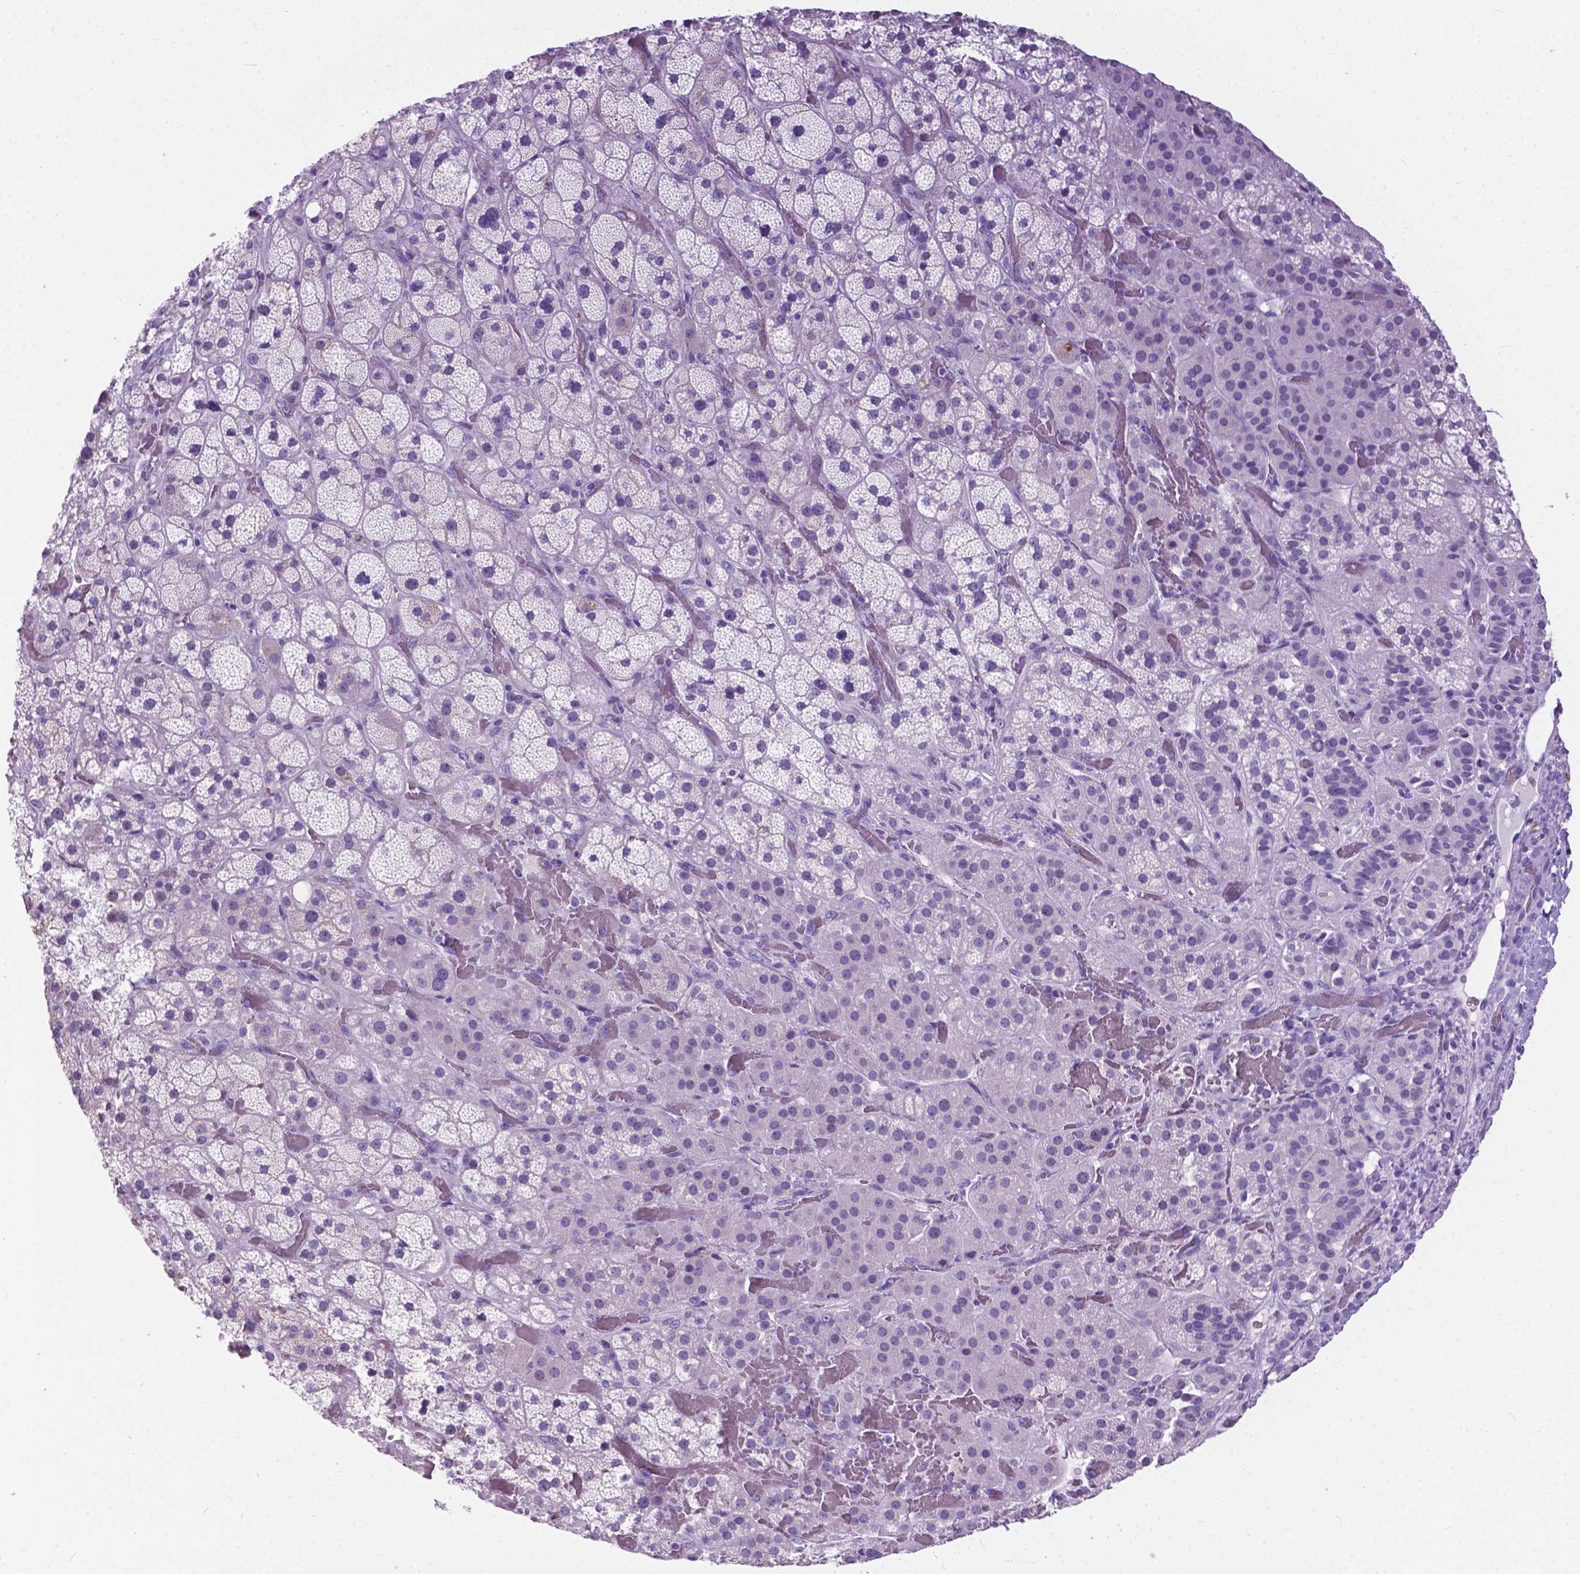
{"staining": {"intensity": "negative", "quantity": "none", "location": "none"}, "tissue": "adrenal gland", "cell_type": "Glandular cells", "image_type": "normal", "snomed": [{"axis": "morphology", "description": "Normal tissue, NOS"}, {"axis": "topography", "description": "Adrenal gland"}], "caption": "This is a image of IHC staining of normal adrenal gland, which shows no expression in glandular cells.", "gene": "ARMS2", "patient": {"sex": "male", "age": 57}}